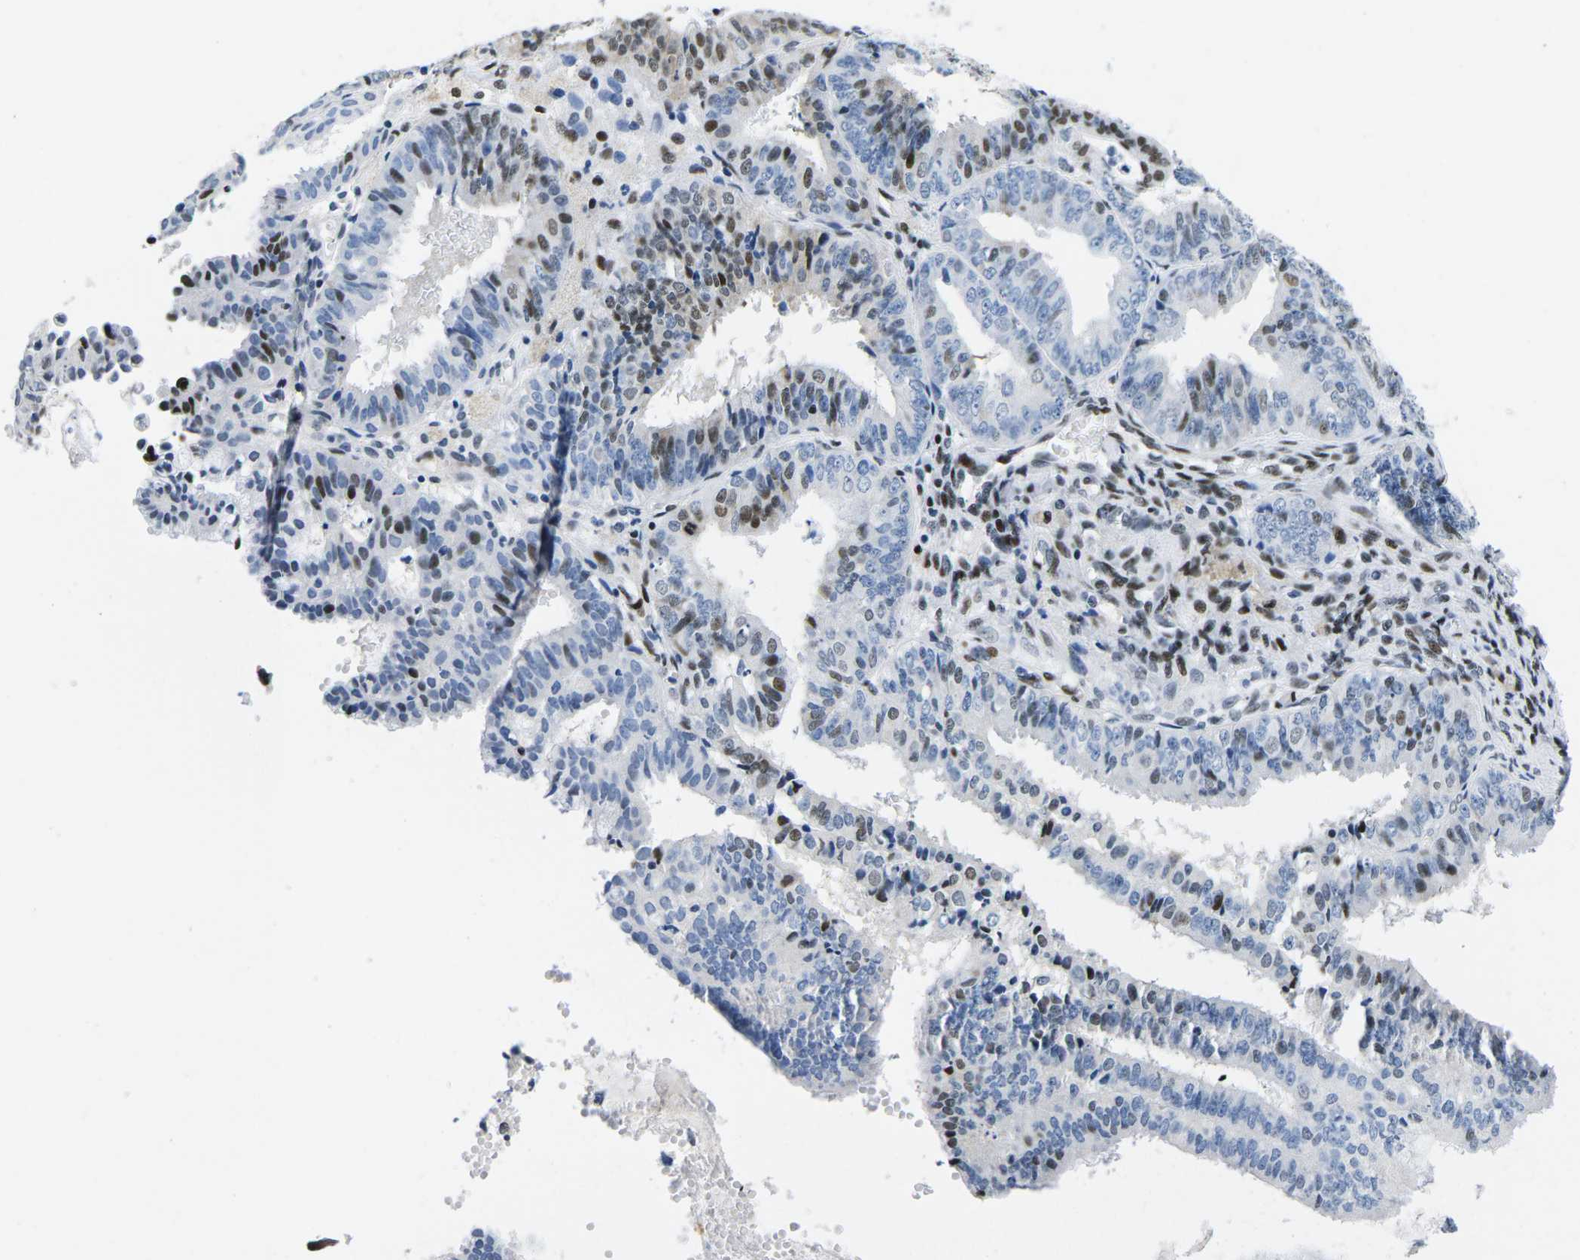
{"staining": {"intensity": "moderate", "quantity": "25%-75%", "location": "nuclear"}, "tissue": "endometrial cancer", "cell_type": "Tumor cells", "image_type": "cancer", "snomed": [{"axis": "morphology", "description": "Adenocarcinoma, NOS"}, {"axis": "topography", "description": "Endometrium"}], "caption": "Protein analysis of endometrial cancer (adenocarcinoma) tissue reveals moderate nuclear staining in approximately 25%-75% of tumor cells.", "gene": "ATF1", "patient": {"sex": "female", "age": 63}}